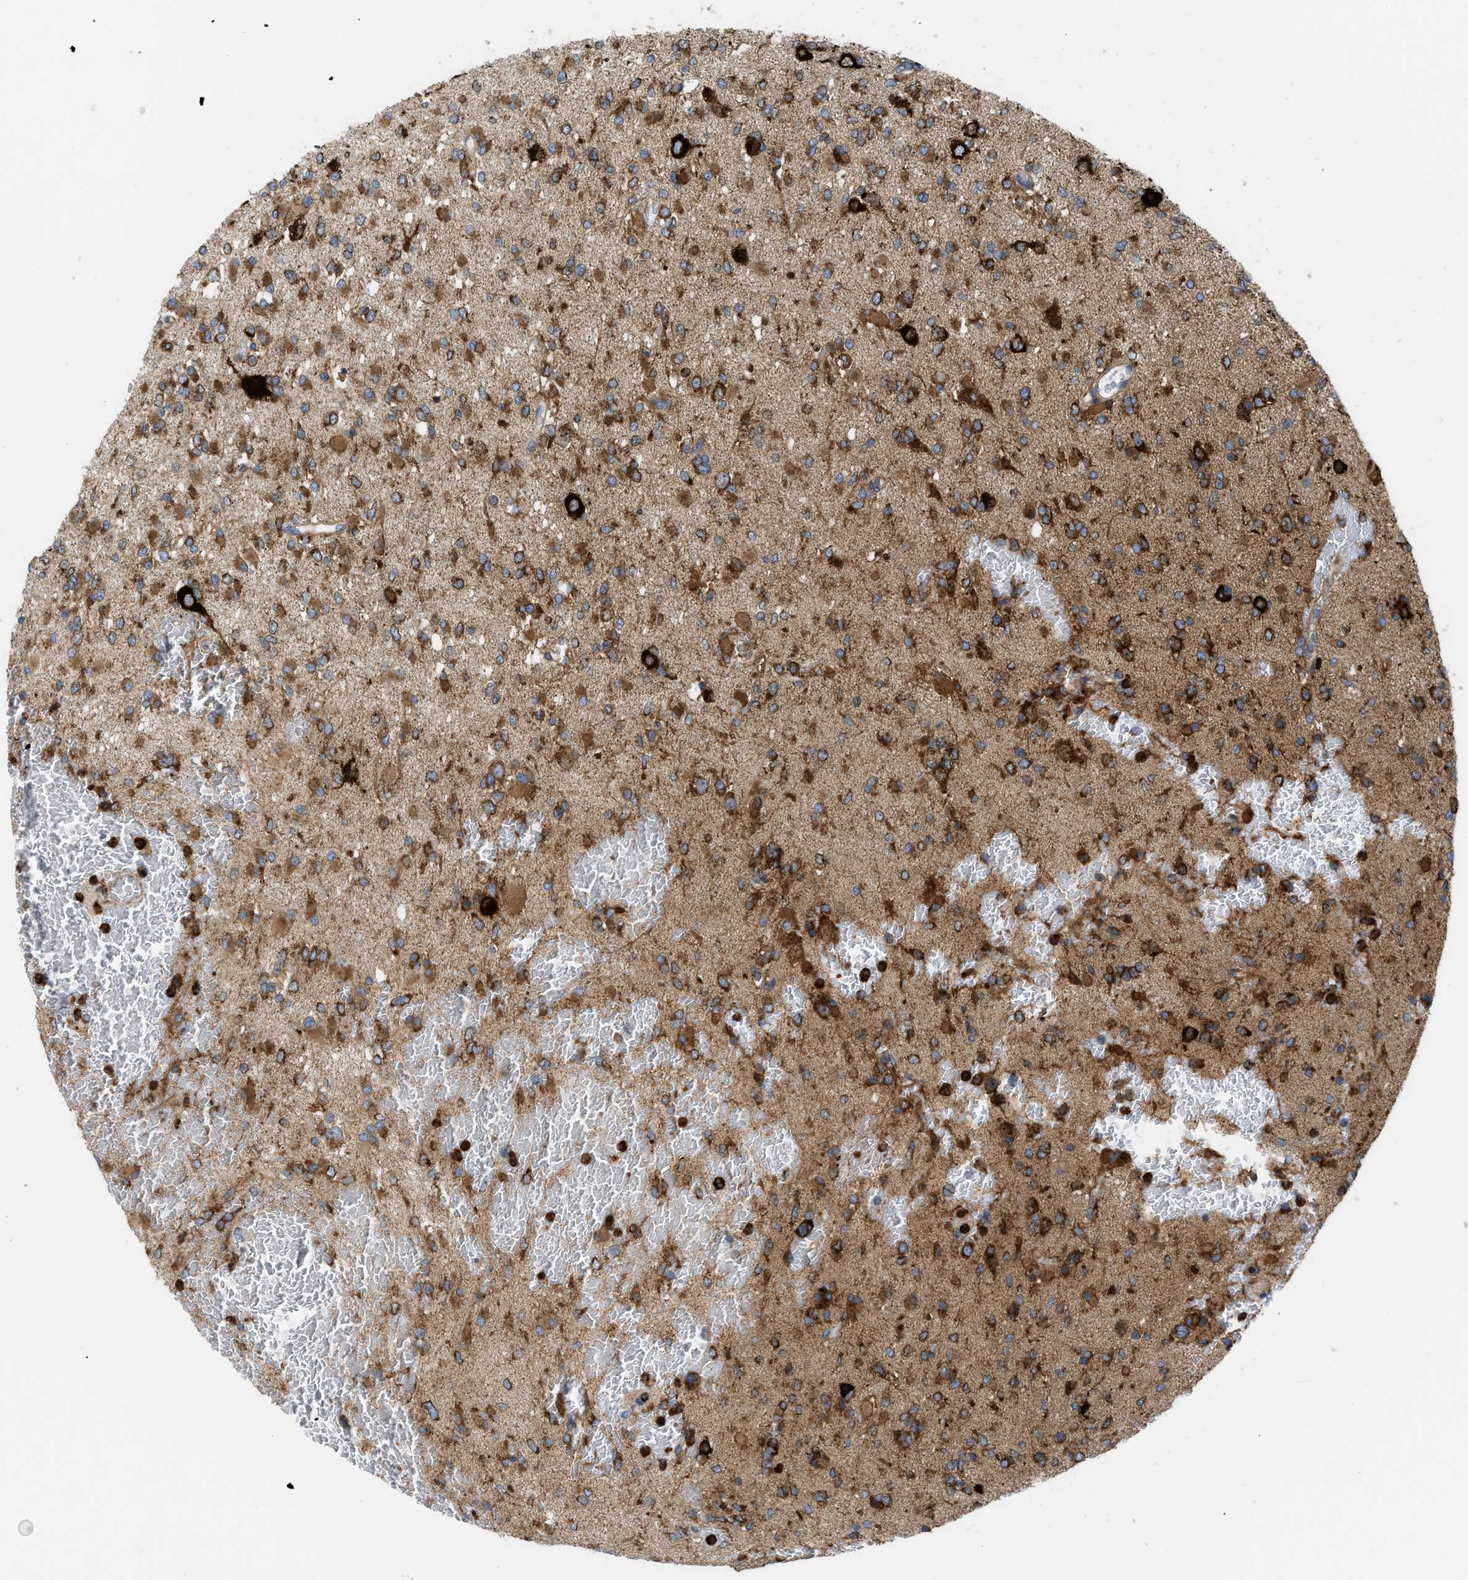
{"staining": {"intensity": "moderate", "quantity": ">75%", "location": "cytoplasmic/membranous"}, "tissue": "glioma", "cell_type": "Tumor cells", "image_type": "cancer", "snomed": [{"axis": "morphology", "description": "Glioma, malignant, Low grade"}, {"axis": "topography", "description": "Brain"}], "caption": "Immunohistochemistry (IHC) histopathology image of human malignant low-grade glioma stained for a protein (brown), which demonstrates medium levels of moderate cytoplasmic/membranous staining in approximately >75% of tumor cells.", "gene": "GPAT4", "patient": {"sex": "female", "age": 22}}